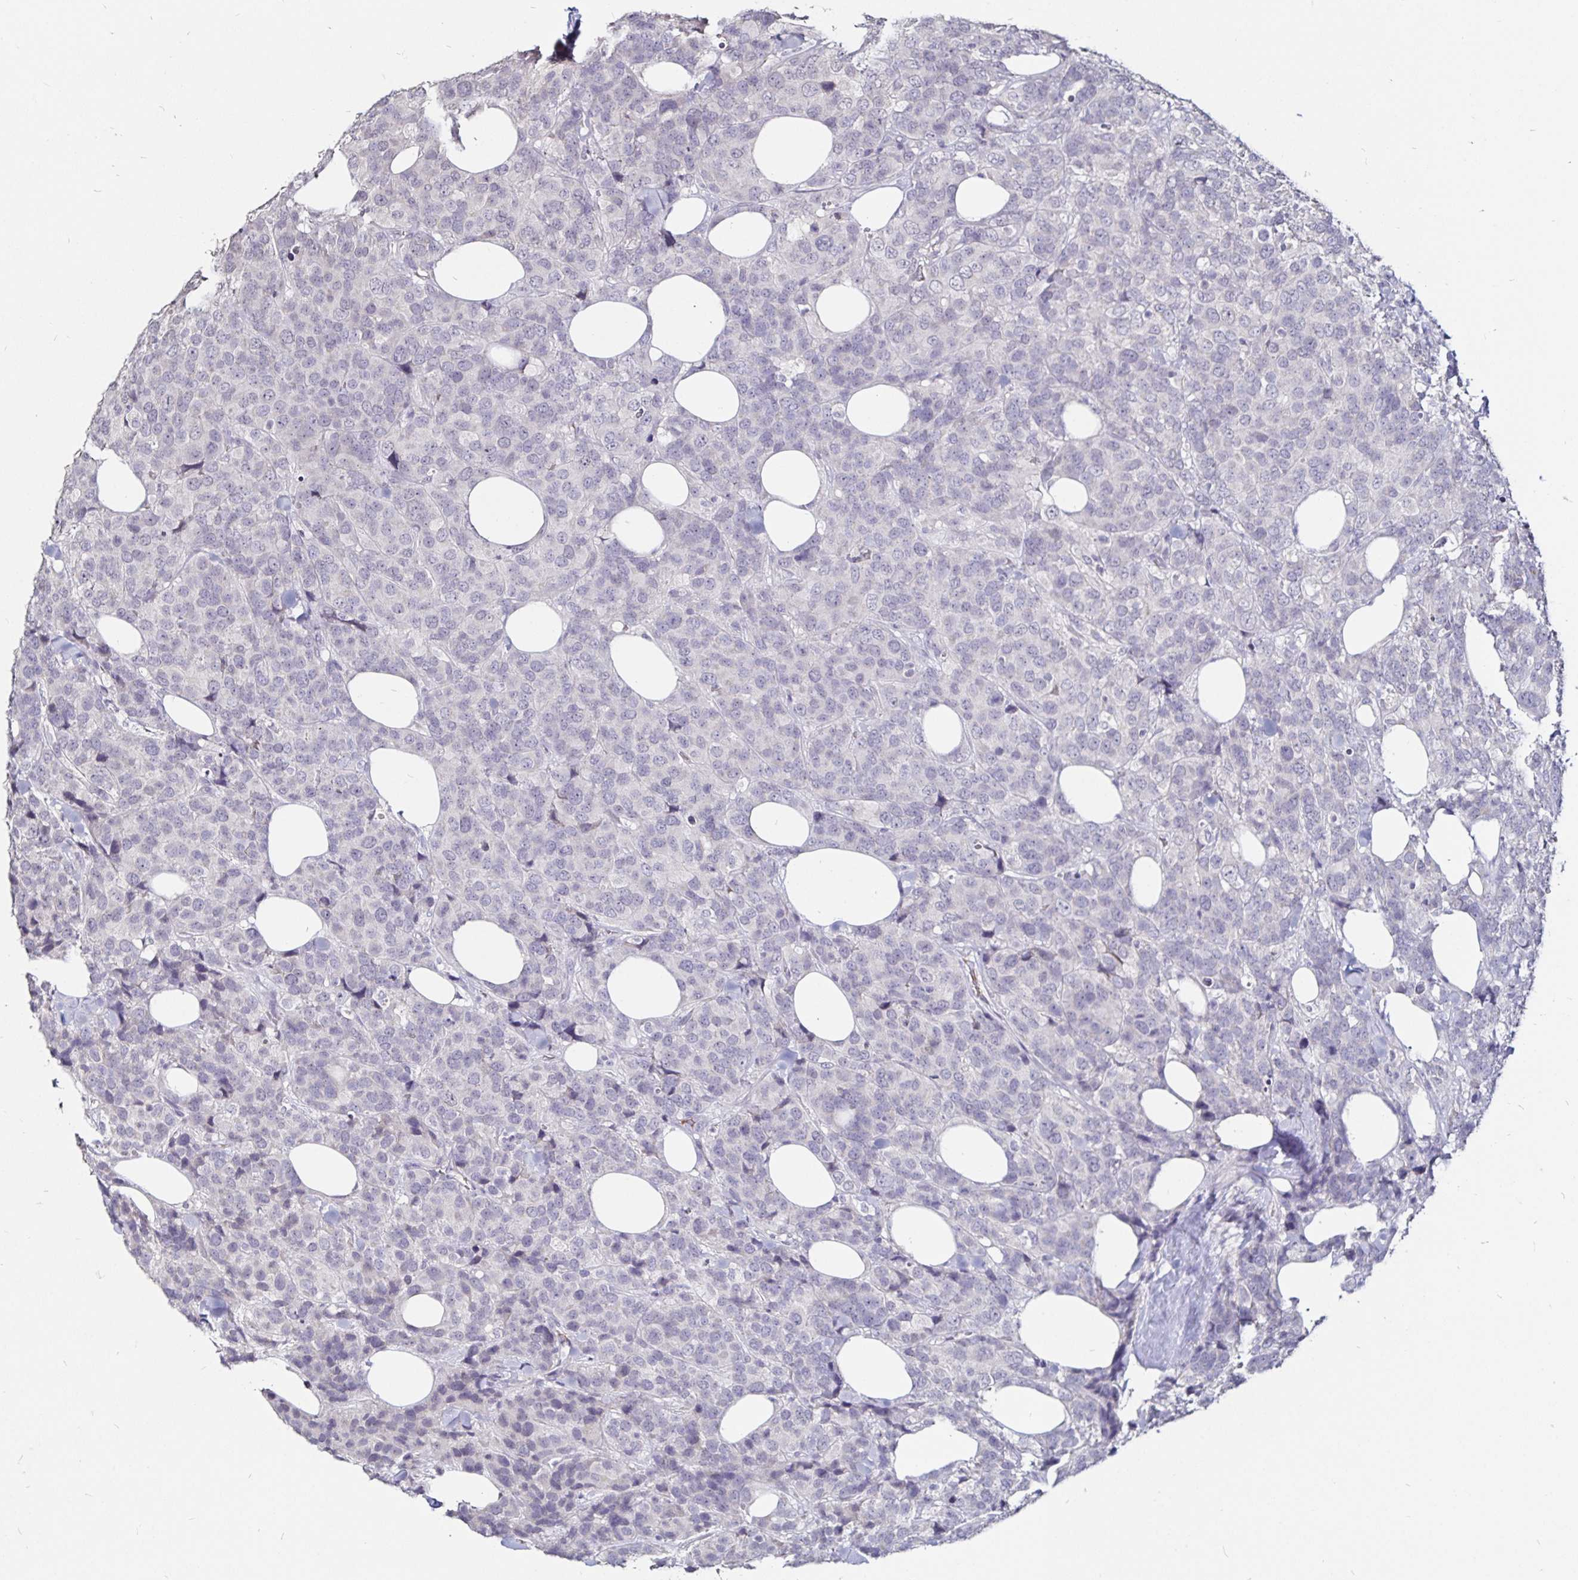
{"staining": {"intensity": "negative", "quantity": "none", "location": "none"}, "tissue": "breast cancer", "cell_type": "Tumor cells", "image_type": "cancer", "snomed": [{"axis": "morphology", "description": "Lobular carcinoma"}, {"axis": "topography", "description": "Breast"}], "caption": "The immunohistochemistry (IHC) image has no significant staining in tumor cells of lobular carcinoma (breast) tissue.", "gene": "FAIM2", "patient": {"sex": "female", "age": 59}}